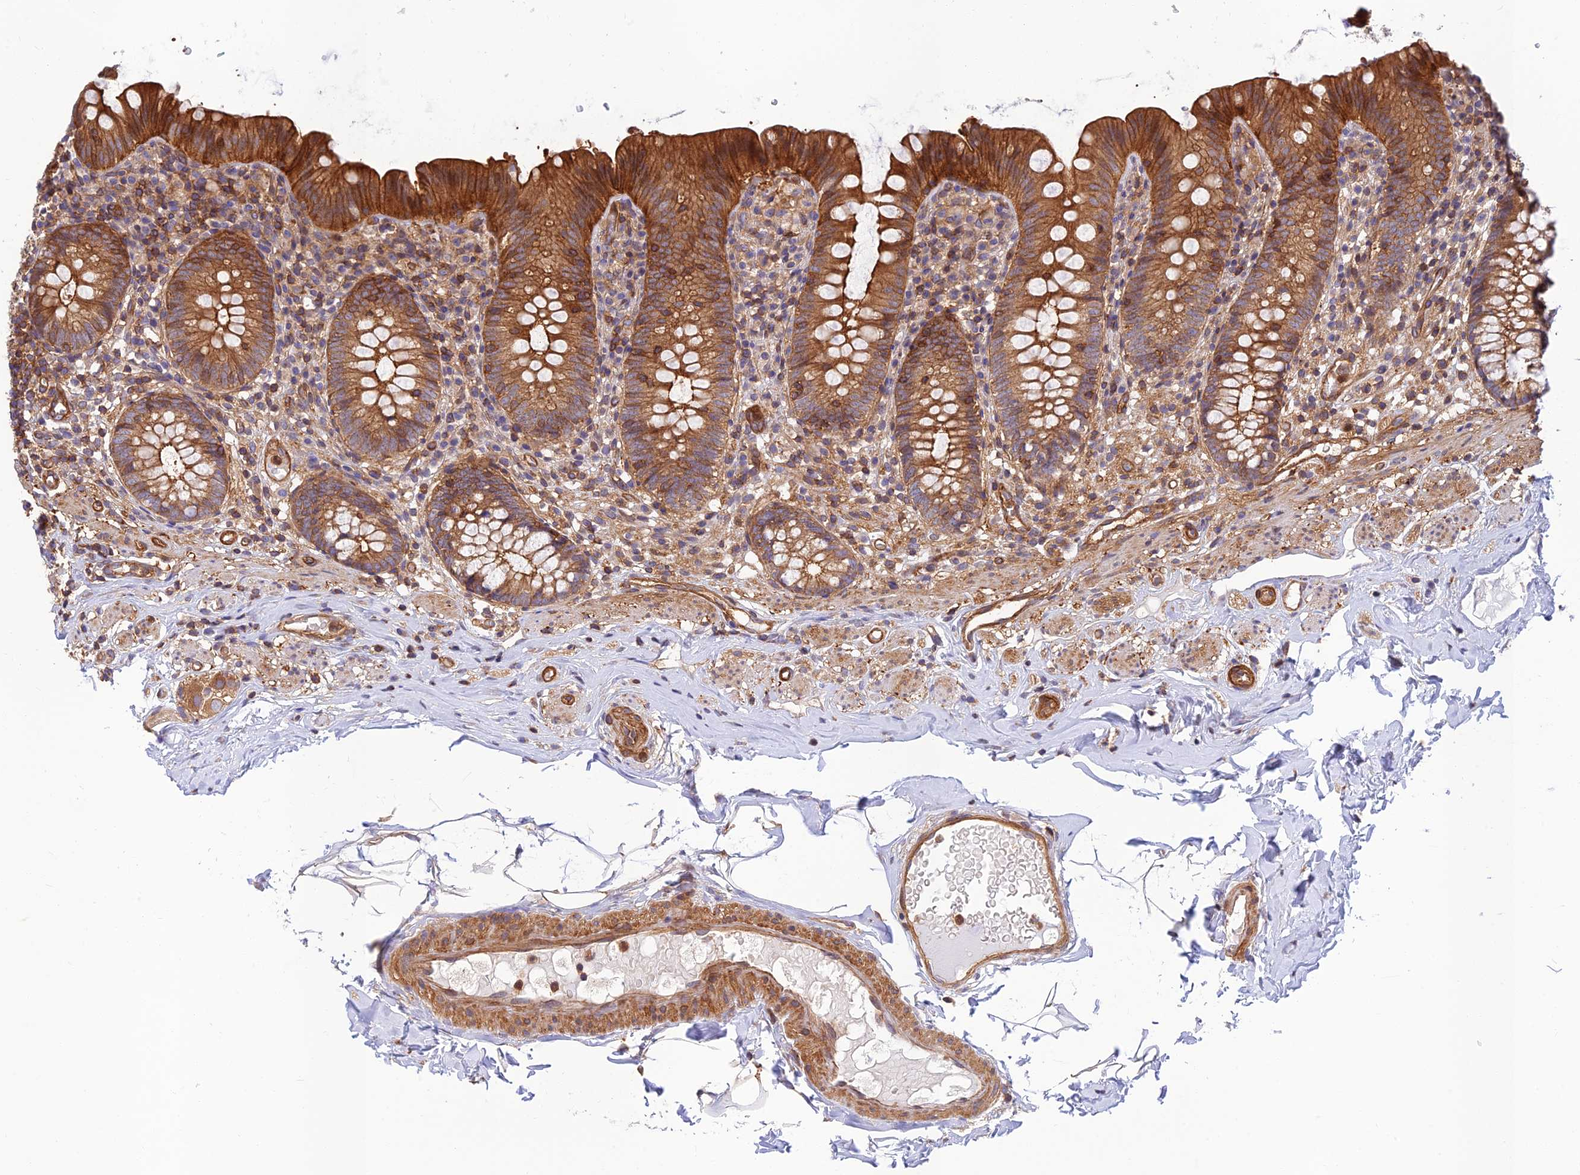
{"staining": {"intensity": "strong", "quantity": "25%-75%", "location": "cytoplasmic/membranous"}, "tissue": "appendix", "cell_type": "Glandular cells", "image_type": "normal", "snomed": [{"axis": "morphology", "description": "Normal tissue, NOS"}, {"axis": "topography", "description": "Appendix"}], "caption": "Glandular cells demonstrate strong cytoplasmic/membranous expression in about 25%-75% of cells in benign appendix. The staining was performed using DAB, with brown indicating positive protein expression. Nuclei are stained blue with hematoxylin.", "gene": "PPP1R12C", "patient": {"sex": "male", "age": 55}}